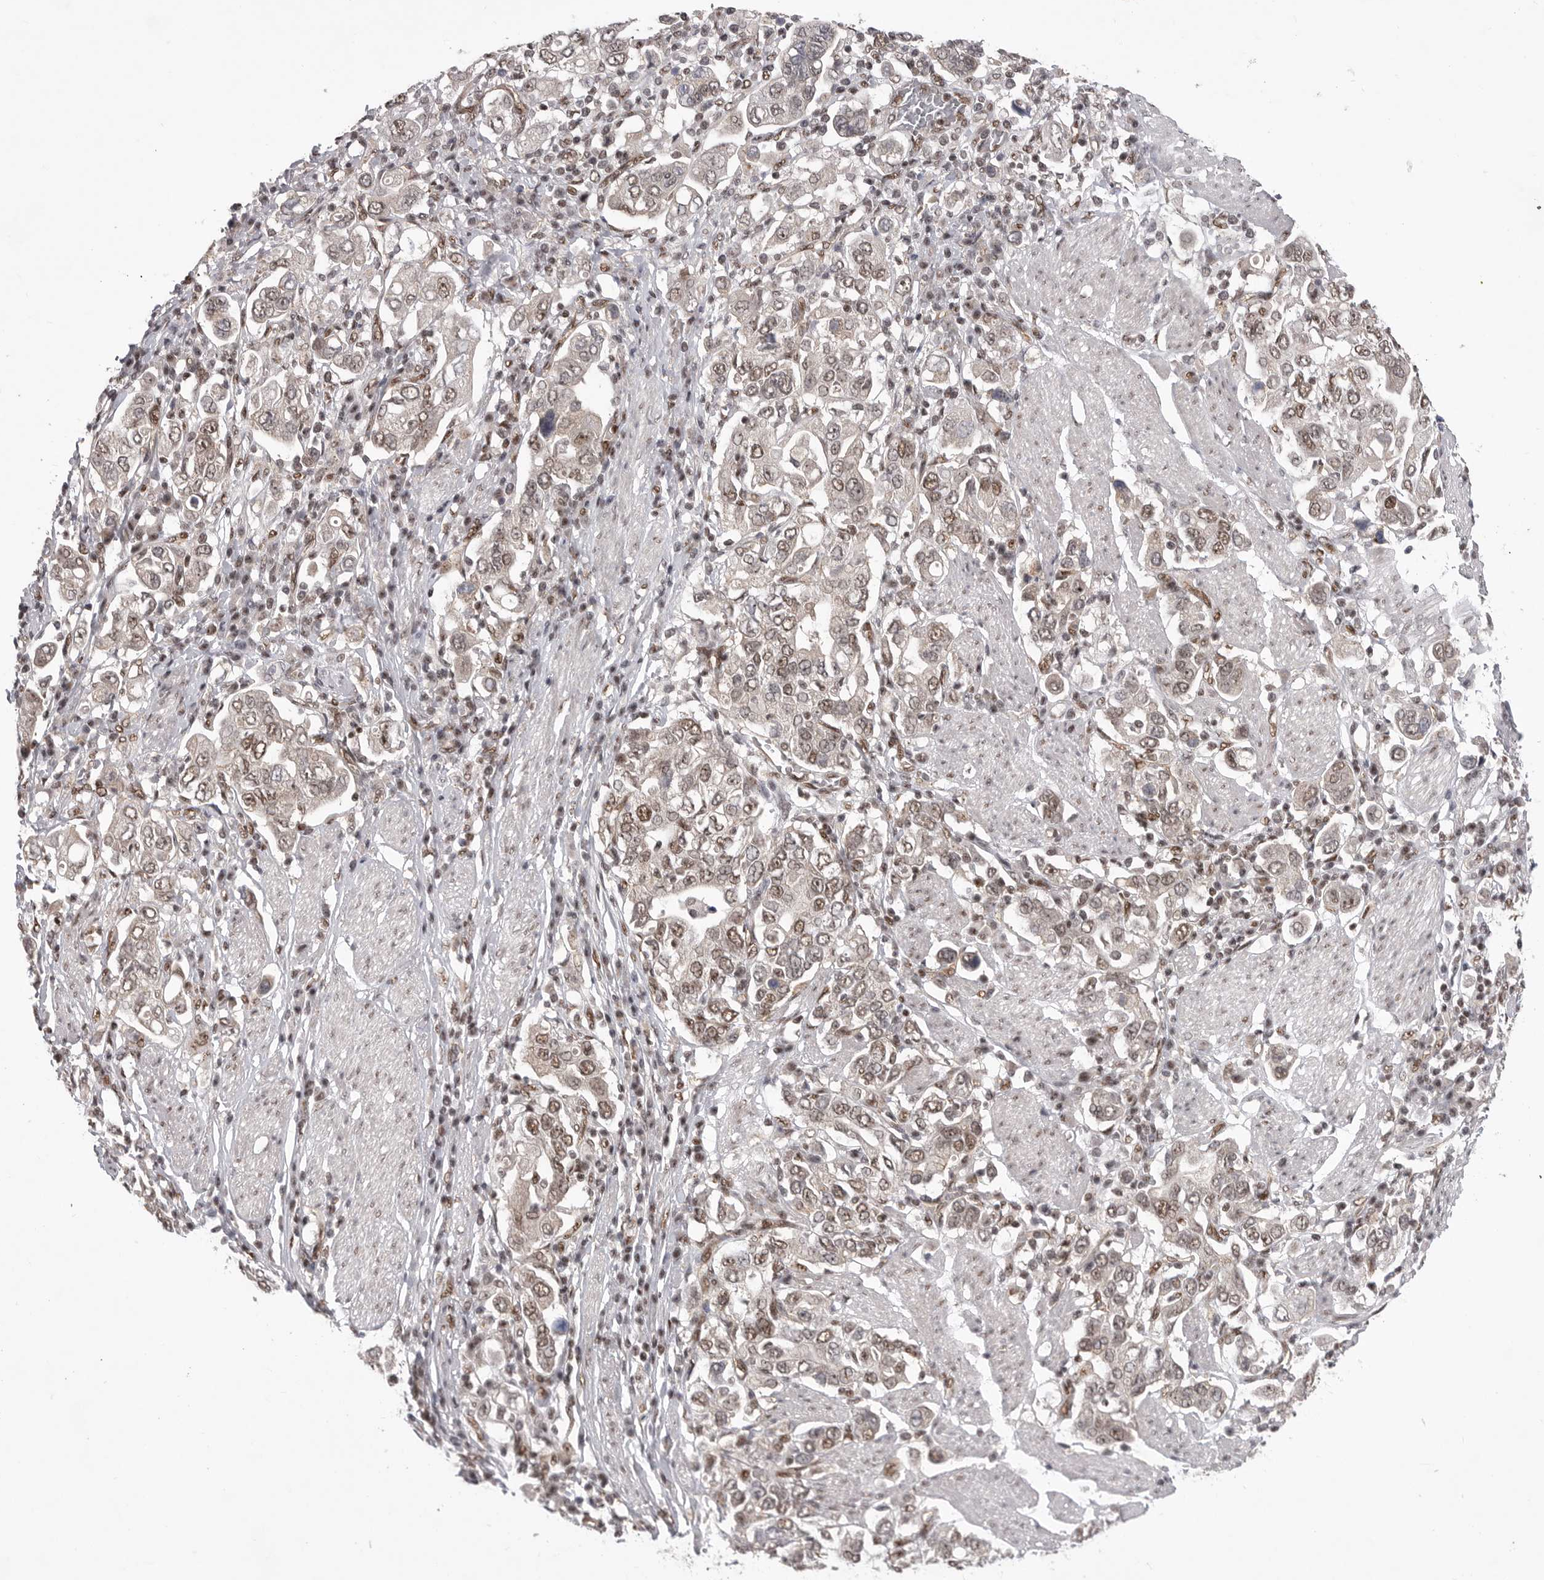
{"staining": {"intensity": "moderate", "quantity": ">75%", "location": "nuclear"}, "tissue": "stomach cancer", "cell_type": "Tumor cells", "image_type": "cancer", "snomed": [{"axis": "morphology", "description": "Adenocarcinoma, NOS"}, {"axis": "topography", "description": "Stomach, upper"}], "caption": "Protein analysis of stomach cancer tissue shows moderate nuclear positivity in about >75% of tumor cells.", "gene": "PPP1R8", "patient": {"sex": "male", "age": 62}}